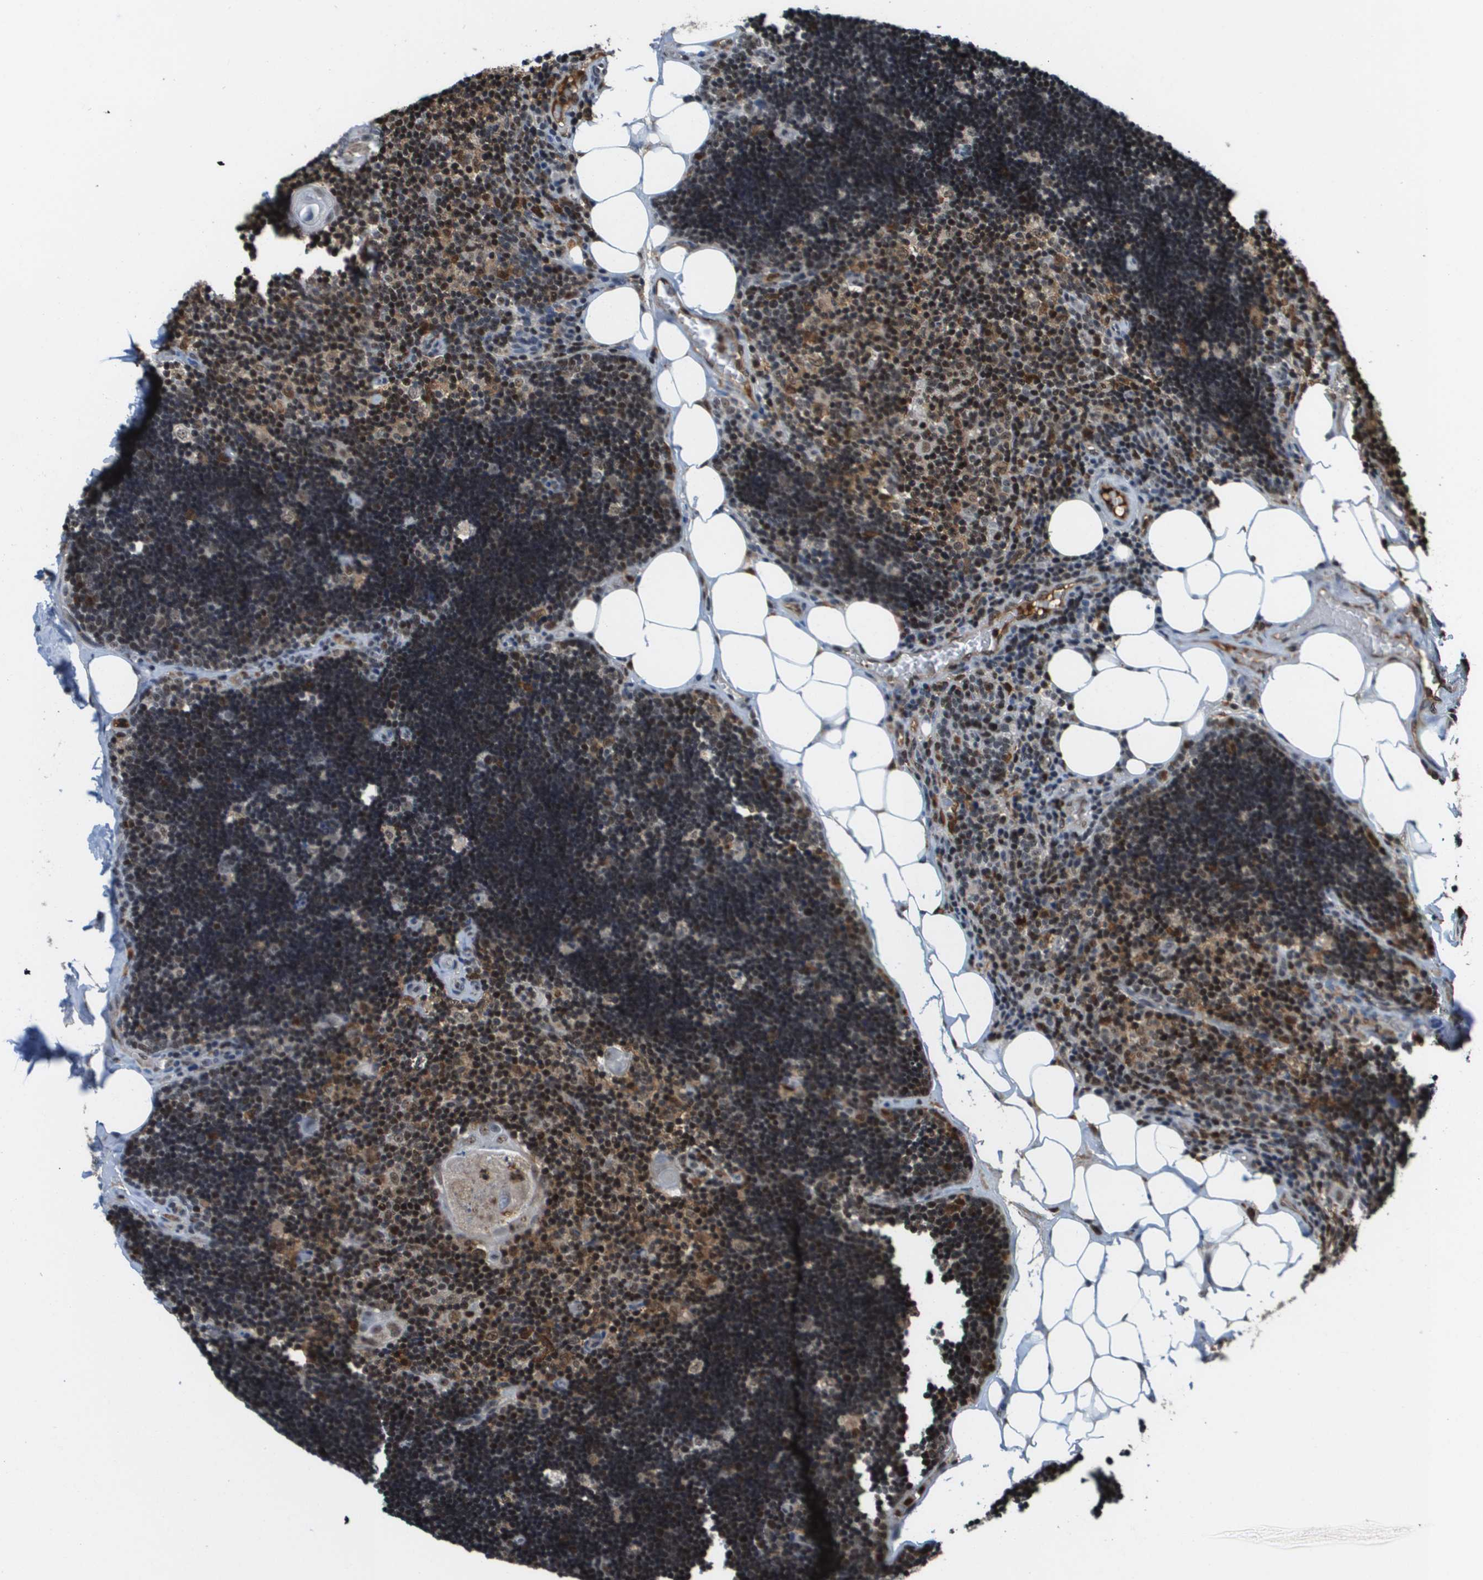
{"staining": {"intensity": "moderate", "quantity": ">75%", "location": "nuclear"}, "tissue": "lymph node", "cell_type": "Germinal center cells", "image_type": "normal", "snomed": [{"axis": "morphology", "description": "Normal tissue, NOS"}, {"axis": "topography", "description": "Lymph node"}], "caption": "An image of human lymph node stained for a protein shows moderate nuclear brown staining in germinal center cells. (Stains: DAB (3,3'-diaminobenzidine) in brown, nuclei in blue, Microscopy: brightfield microscopy at high magnification).", "gene": "EP400", "patient": {"sex": "male", "age": 33}}